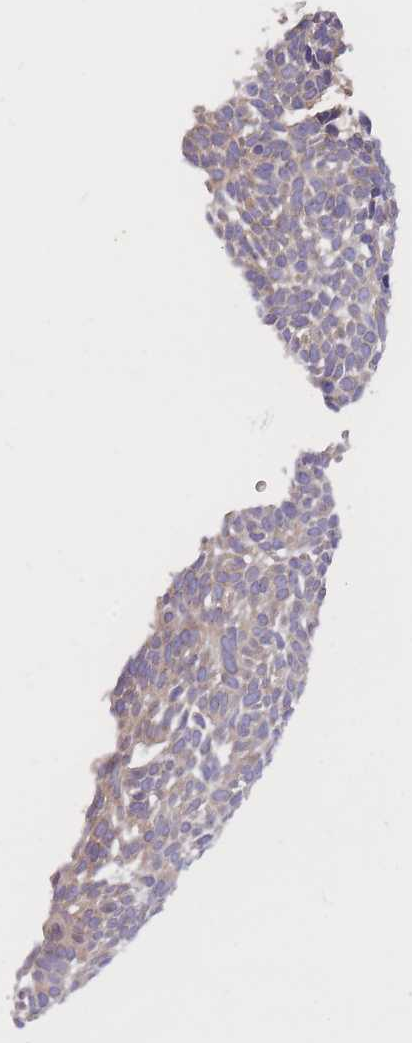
{"staining": {"intensity": "weak", "quantity": "25%-75%", "location": "cytoplasmic/membranous"}, "tissue": "skin cancer", "cell_type": "Tumor cells", "image_type": "cancer", "snomed": [{"axis": "morphology", "description": "Basal cell carcinoma"}, {"axis": "topography", "description": "Skin"}], "caption": "Protein expression by IHC demonstrates weak cytoplasmic/membranous expression in approximately 25%-75% of tumor cells in basal cell carcinoma (skin). The staining was performed using DAB, with brown indicating positive protein expression. Nuclei are stained blue with hematoxylin.", "gene": "HOOK2", "patient": {"sex": "male", "age": 61}}